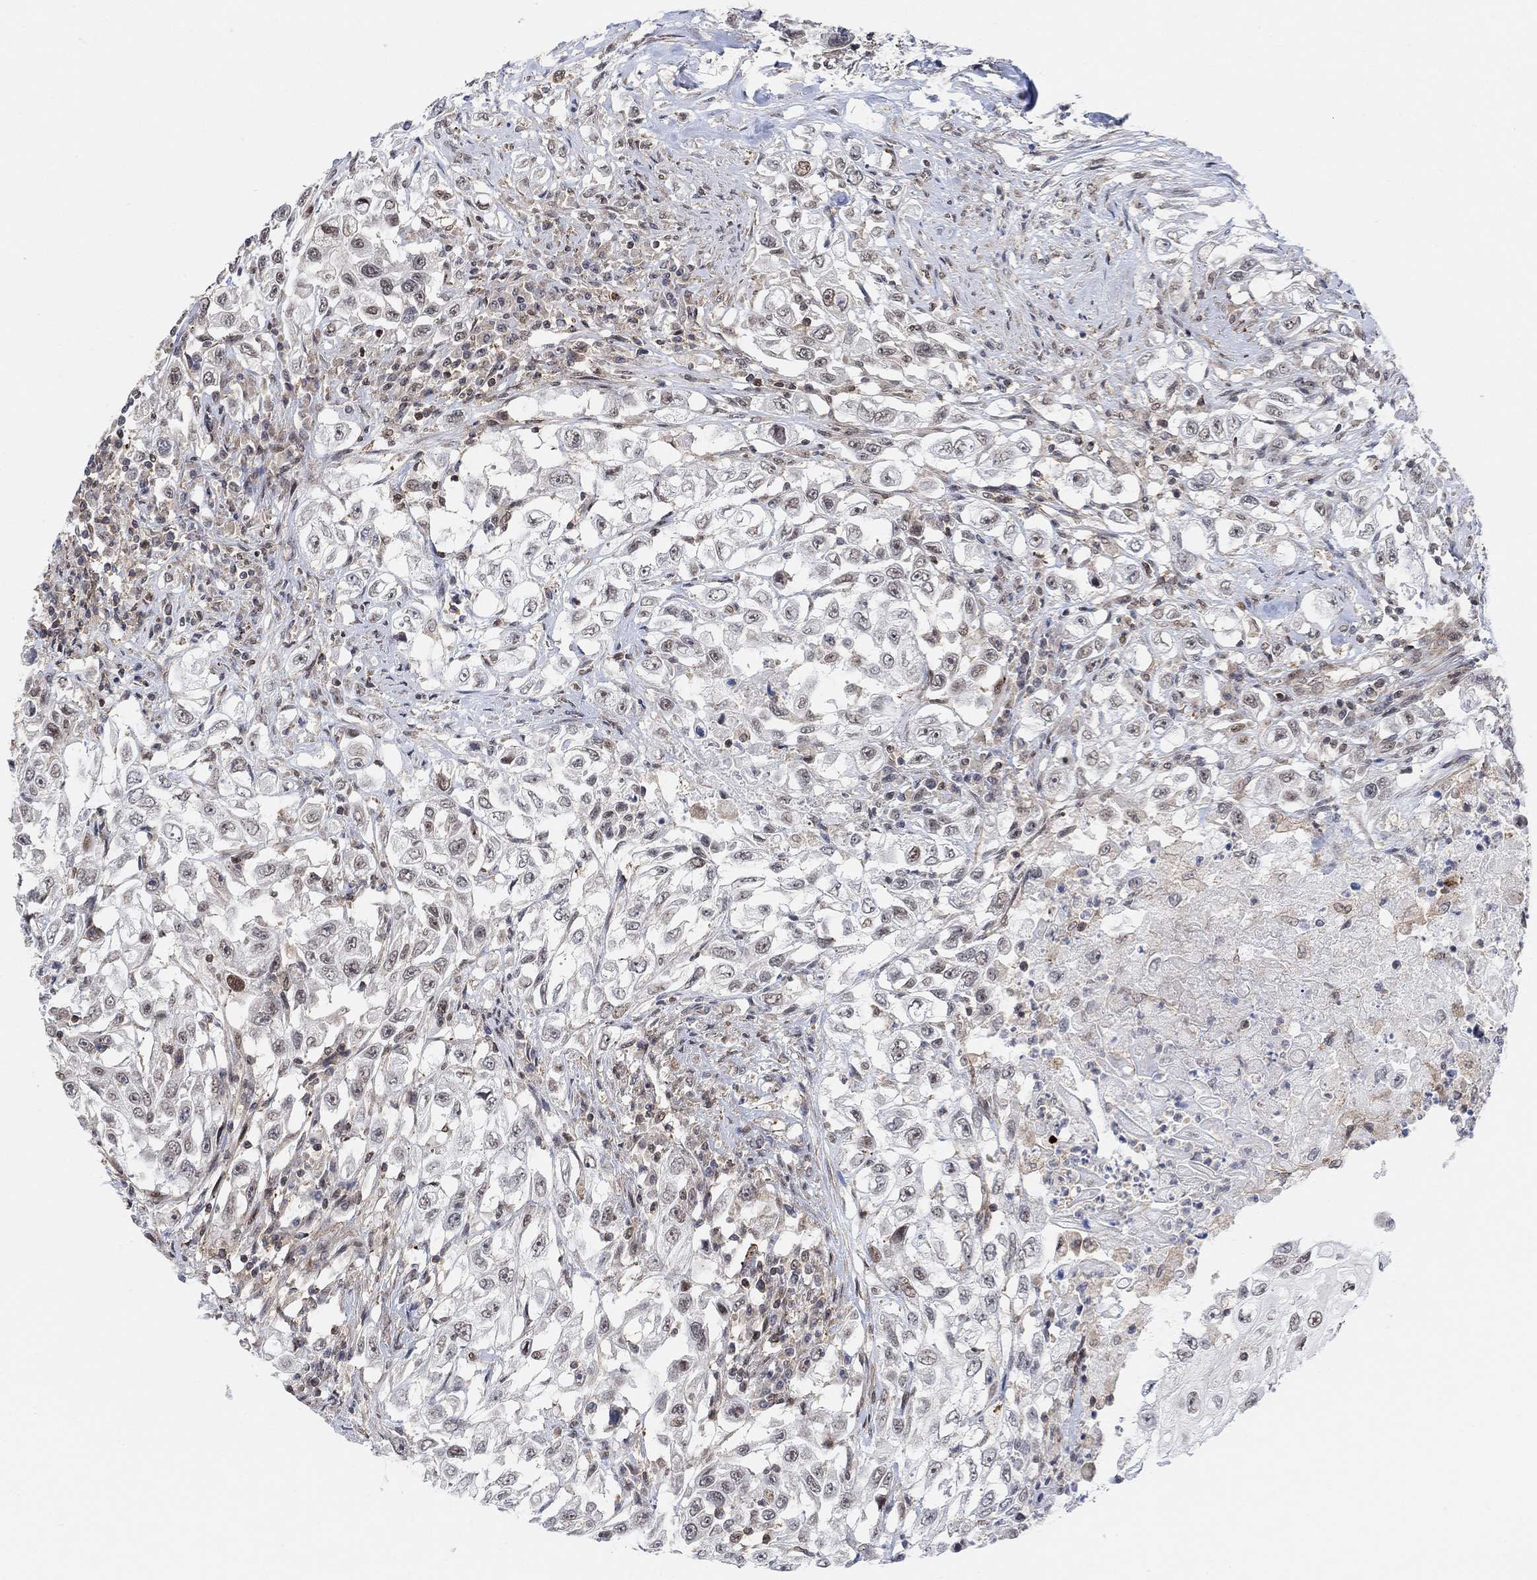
{"staining": {"intensity": "moderate", "quantity": "<25%", "location": "nuclear"}, "tissue": "urothelial cancer", "cell_type": "Tumor cells", "image_type": "cancer", "snomed": [{"axis": "morphology", "description": "Urothelial carcinoma, High grade"}, {"axis": "topography", "description": "Urinary bladder"}], "caption": "High-magnification brightfield microscopy of high-grade urothelial carcinoma stained with DAB (3,3'-diaminobenzidine) (brown) and counterstained with hematoxylin (blue). tumor cells exhibit moderate nuclear expression is present in about<25% of cells. Using DAB (3,3'-diaminobenzidine) (brown) and hematoxylin (blue) stains, captured at high magnification using brightfield microscopy.", "gene": "PWWP2B", "patient": {"sex": "female", "age": 56}}